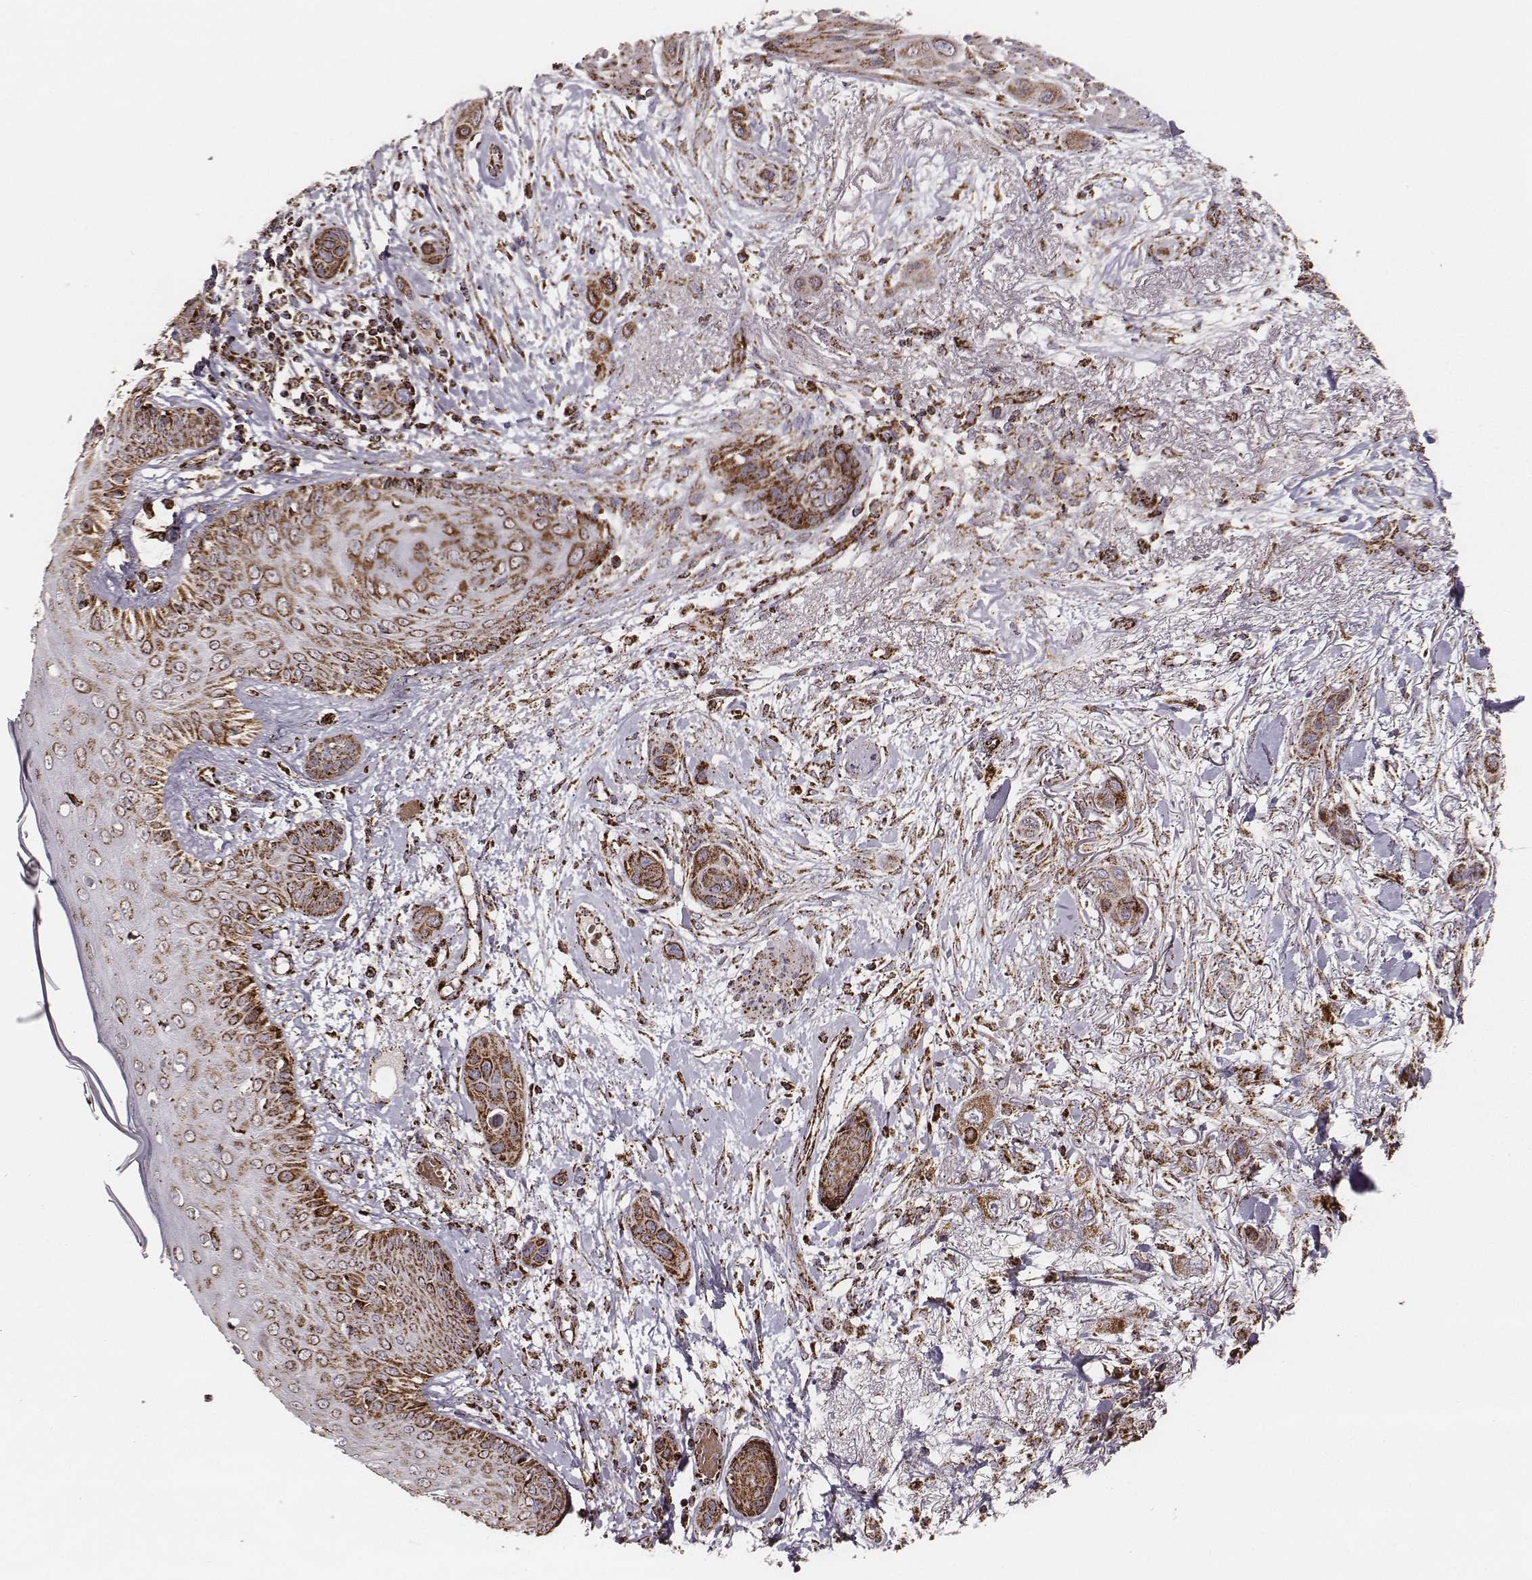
{"staining": {"intensity": "strong", "quantity": ">75%", "location": "cytoplasmic/membranous"}, "tissue": "skin cancer", "cell_type": "Tumor cells", "image_type": "cancer", "snomed": [{"axis": "morphology", "description": "Squamous cell carcinoma, NOS"}, {"axis": "topography", "description": "Skin"}], "caption": "This photomicrograph demonstrates skin cancer (squamous cell carcinoma) stained with IHC to label a protein in brown. The cytoplasmic/membranous of tumor cells show strong positivity for the protein. Nuclei are counter-stained blue.", "gene": "TUFM", "patient": {"sex": "male", "age": 79}}